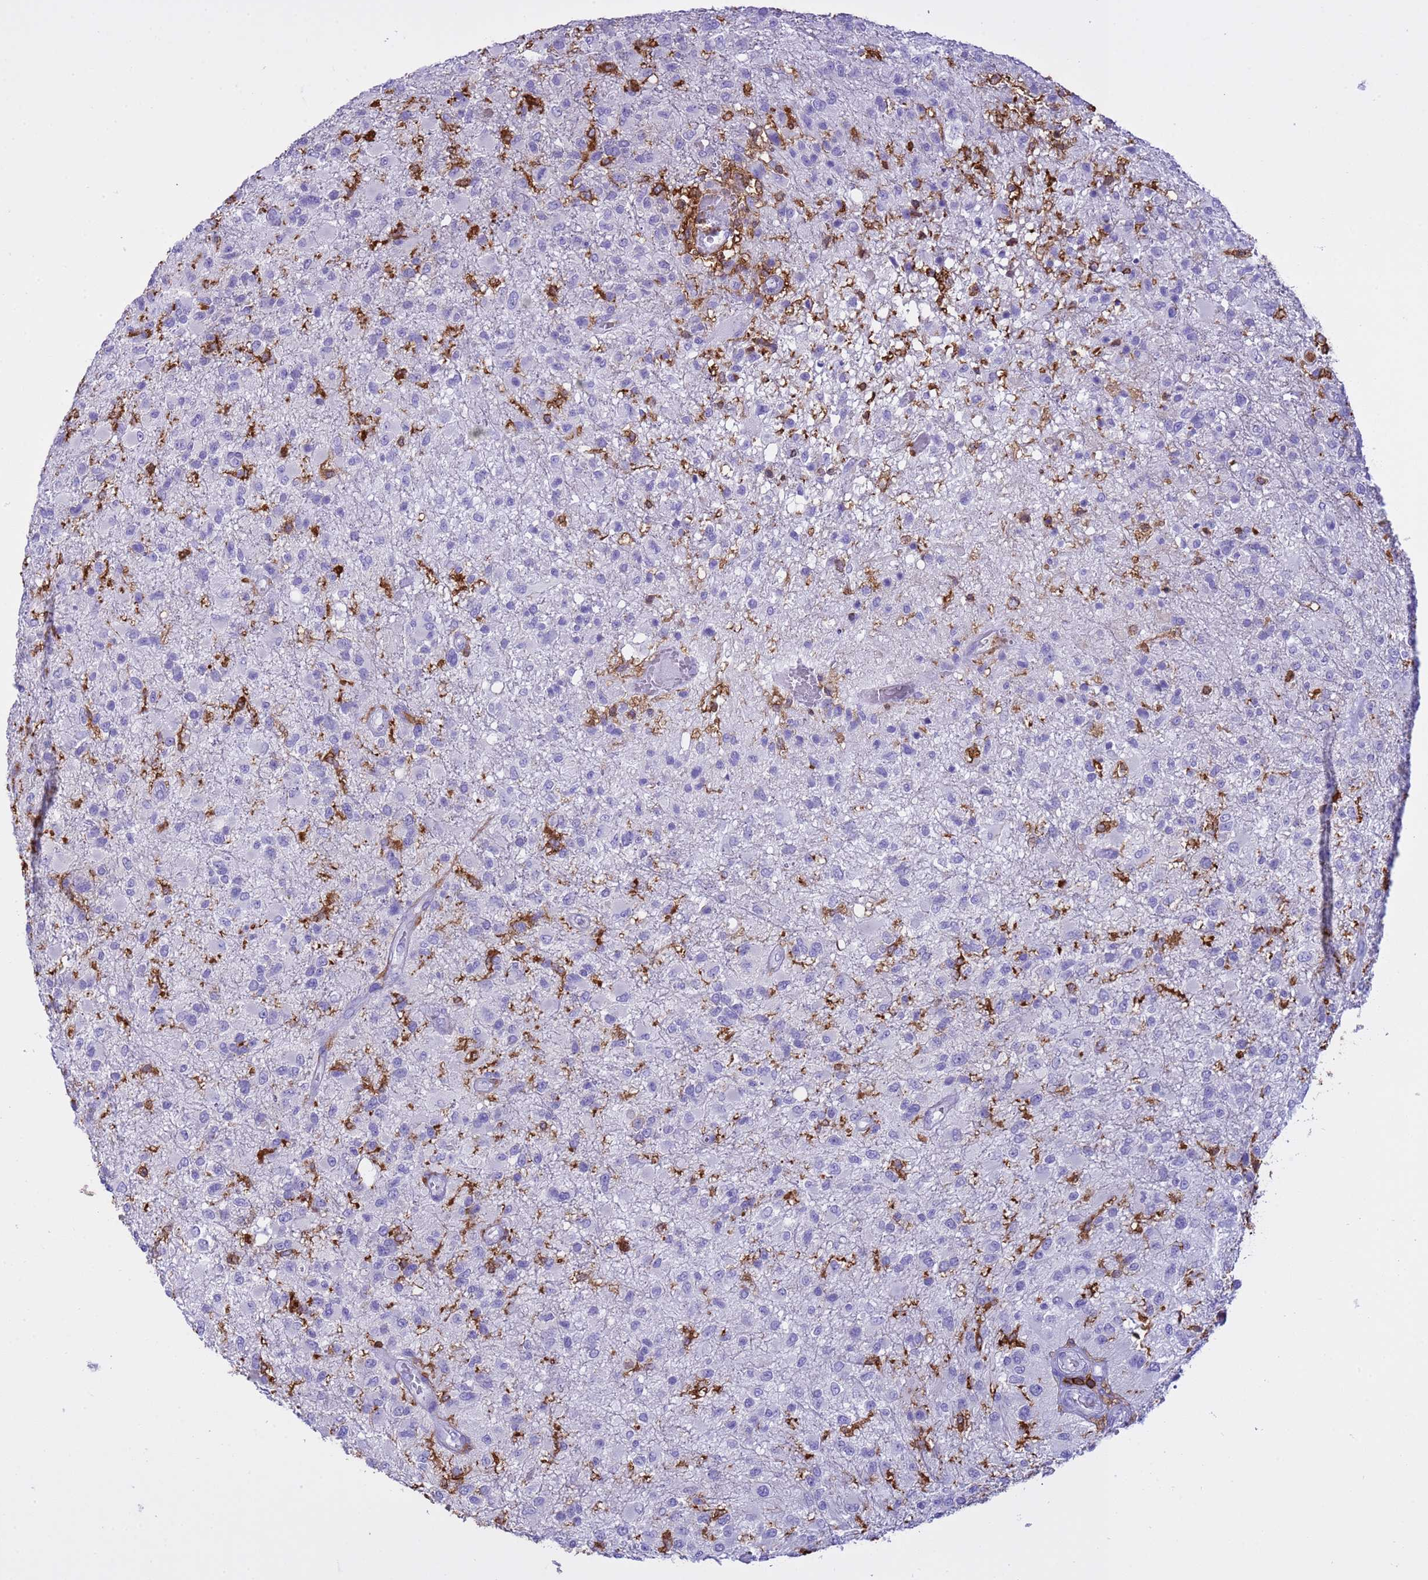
{"staining": {"intensity": "negative", "quantity": "none", "location": "none"}, "tissue": "glioma", "cell_type": "Tumor cells", "image_type": "cancer", "snomed": [{"axis": "morphology", "description": "Glioma, malignant, High grade"}, {"axis": "topography", "description": "Brain"}], "caption": "Photomicrograph shows no significant protein expression in tumor cells of malignant glioma (high-grade).", "gene": "IRF5", "patient": {"sex": "female", "age": 74}}